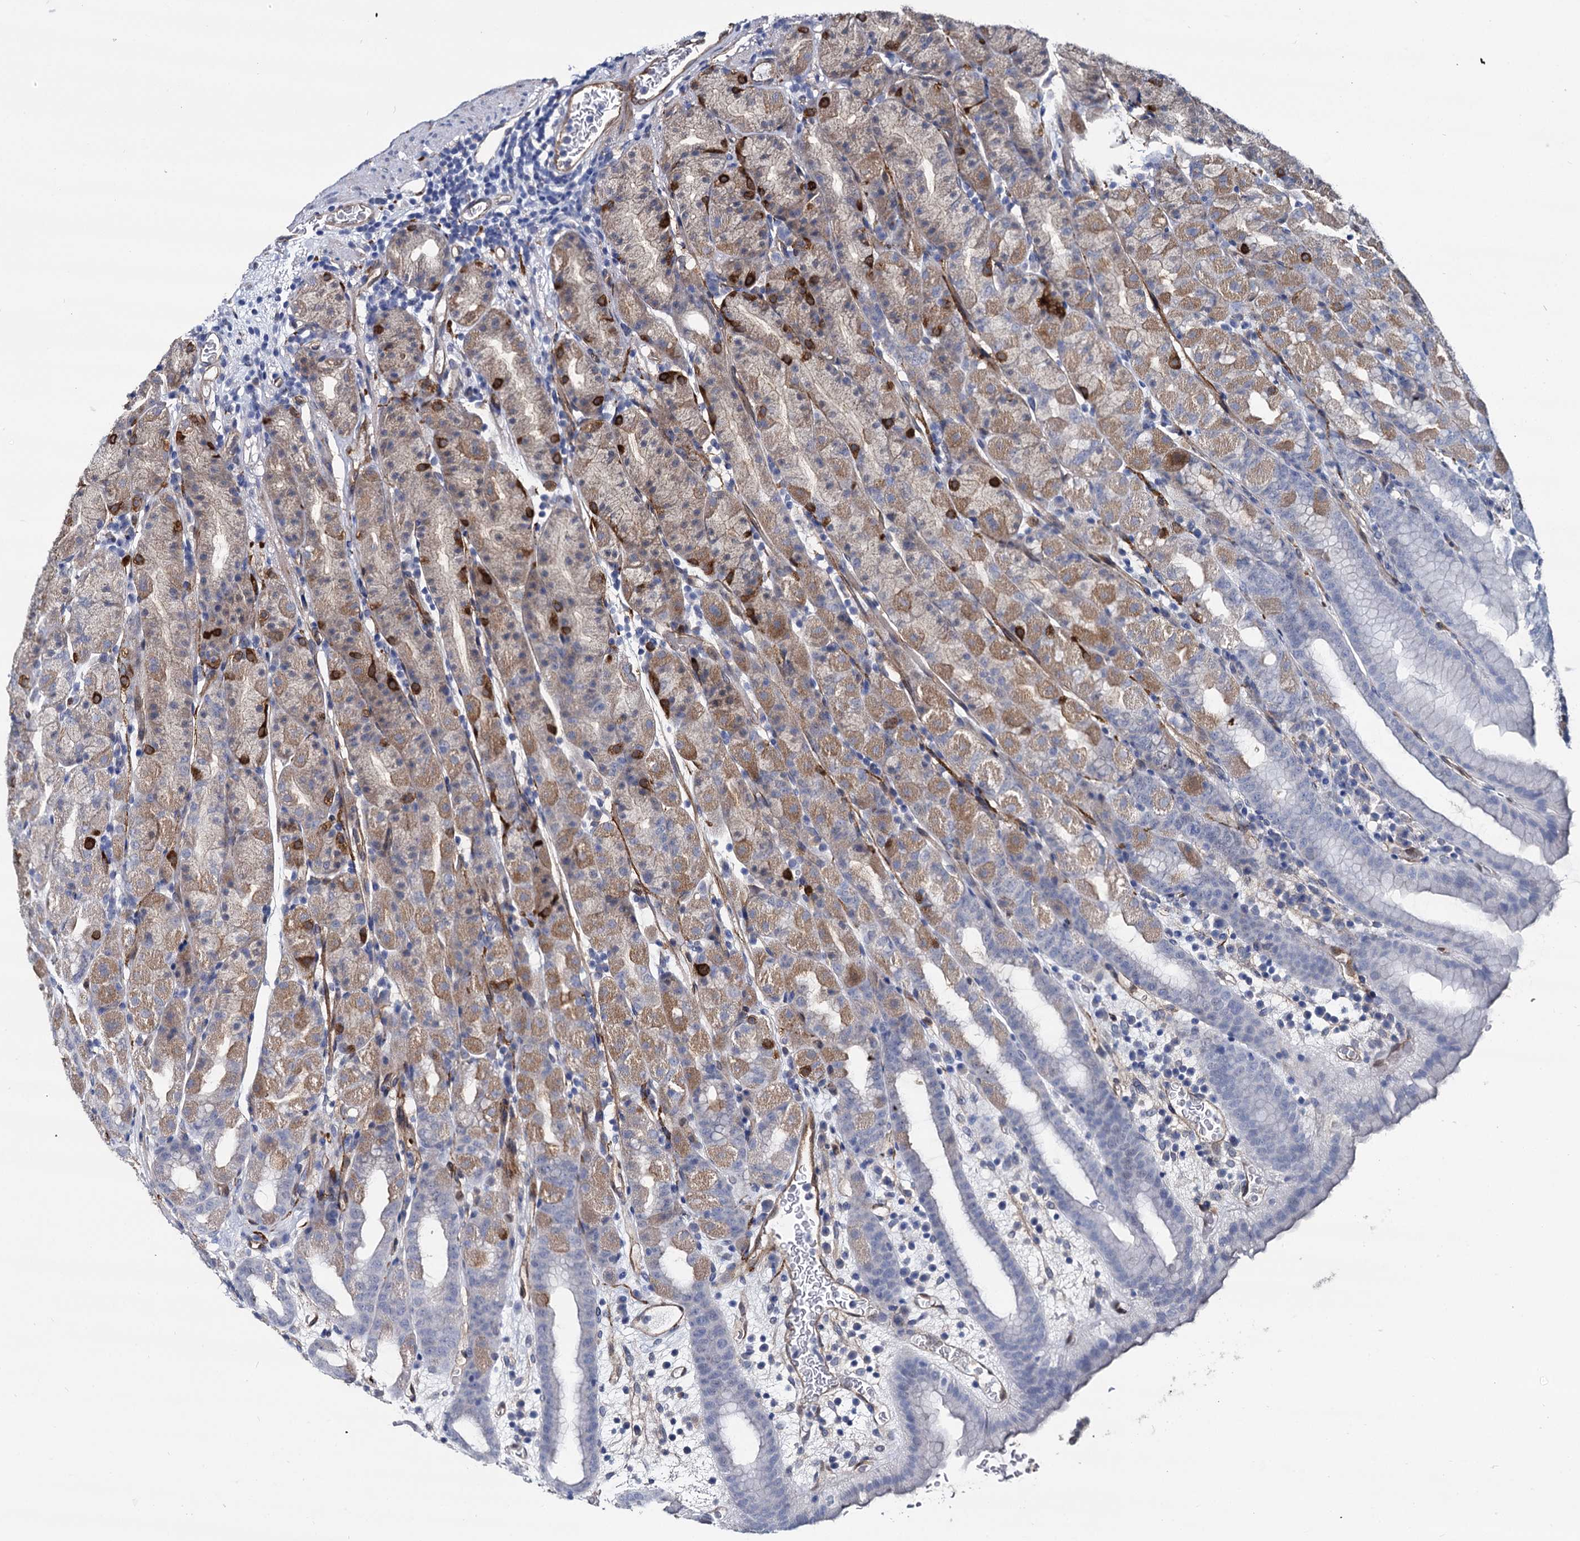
{"staining": {"intensity": "moderate", "quantity": "<25%", "location": "cytoplasmic/membranous"}, "tissue": "stomach", "cell_type": "Glandular cells", "image_type": "normal", "snomed": [{"axis": "morphology", "description": "Normal tissue, NOS"}, {"axis": "topography", "description": "Stomach, upper"}], "caption": "The micrograph shows staining of benign stomach, revealing moderate cytoplasmic/membranous protein positivity (brown color) within glandular cells.", "gene": "STXBP1", "patient": {"sex": "male", "age": 68}}